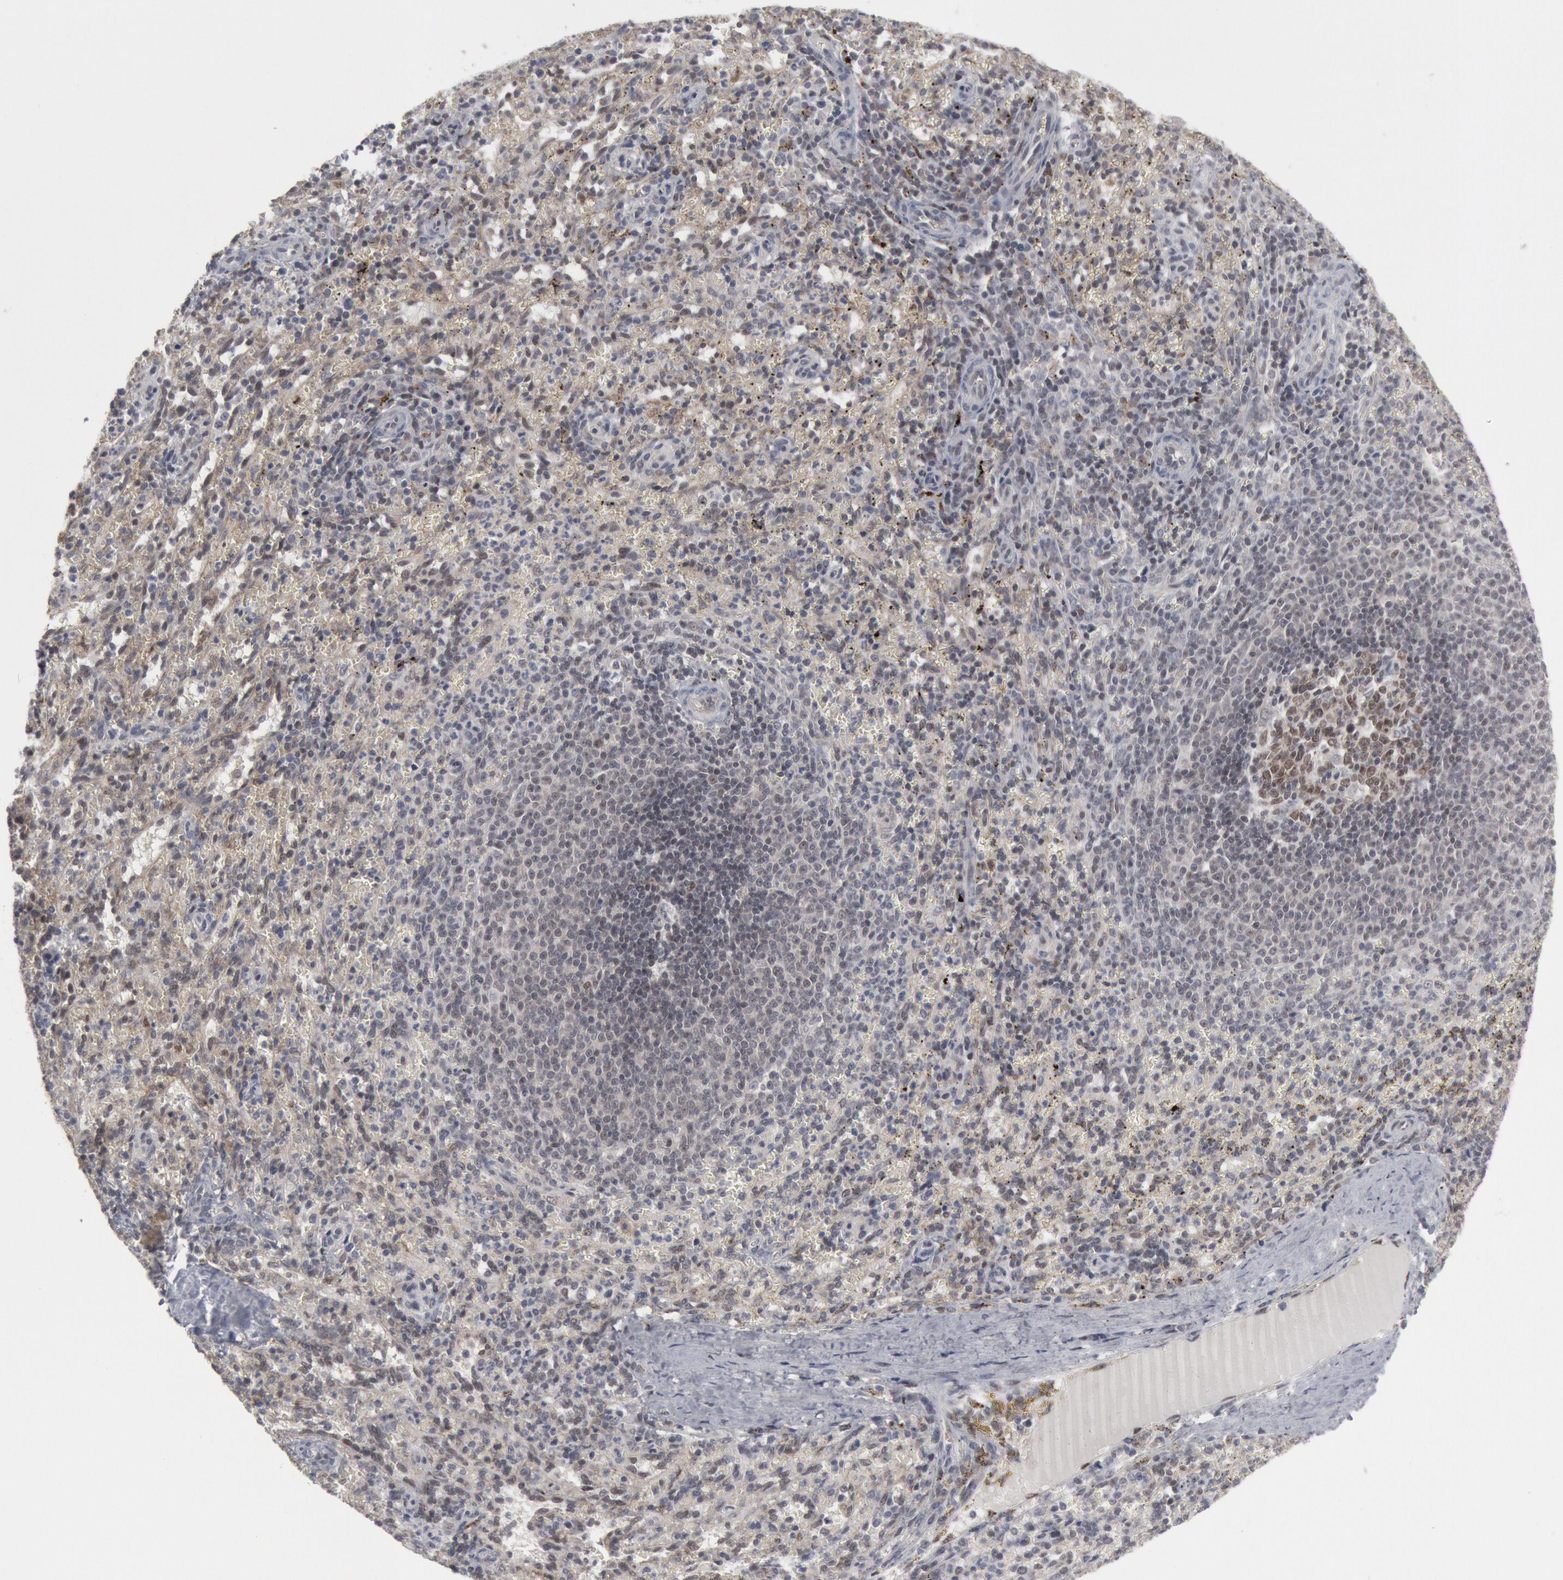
{"staining": {"intensity": "moderate", "quantity": "<25%", "location": "nuclear"}, "tissue": "spleen", "cell_type": "Cells in red pulp", "image_type": "normal", "snomed": [{"axis": "morphology", "description": "Normal tissue, NOS"}, {"axis": "topography", "description": "Spleen"}], "caption": "Brown immunohistochemical staining in normal spleen shows moderate nuclear staining in about <25% of cells in red pulp.", "gene": "FOXO1", "patient": {"sex": "female", "age": 10}}